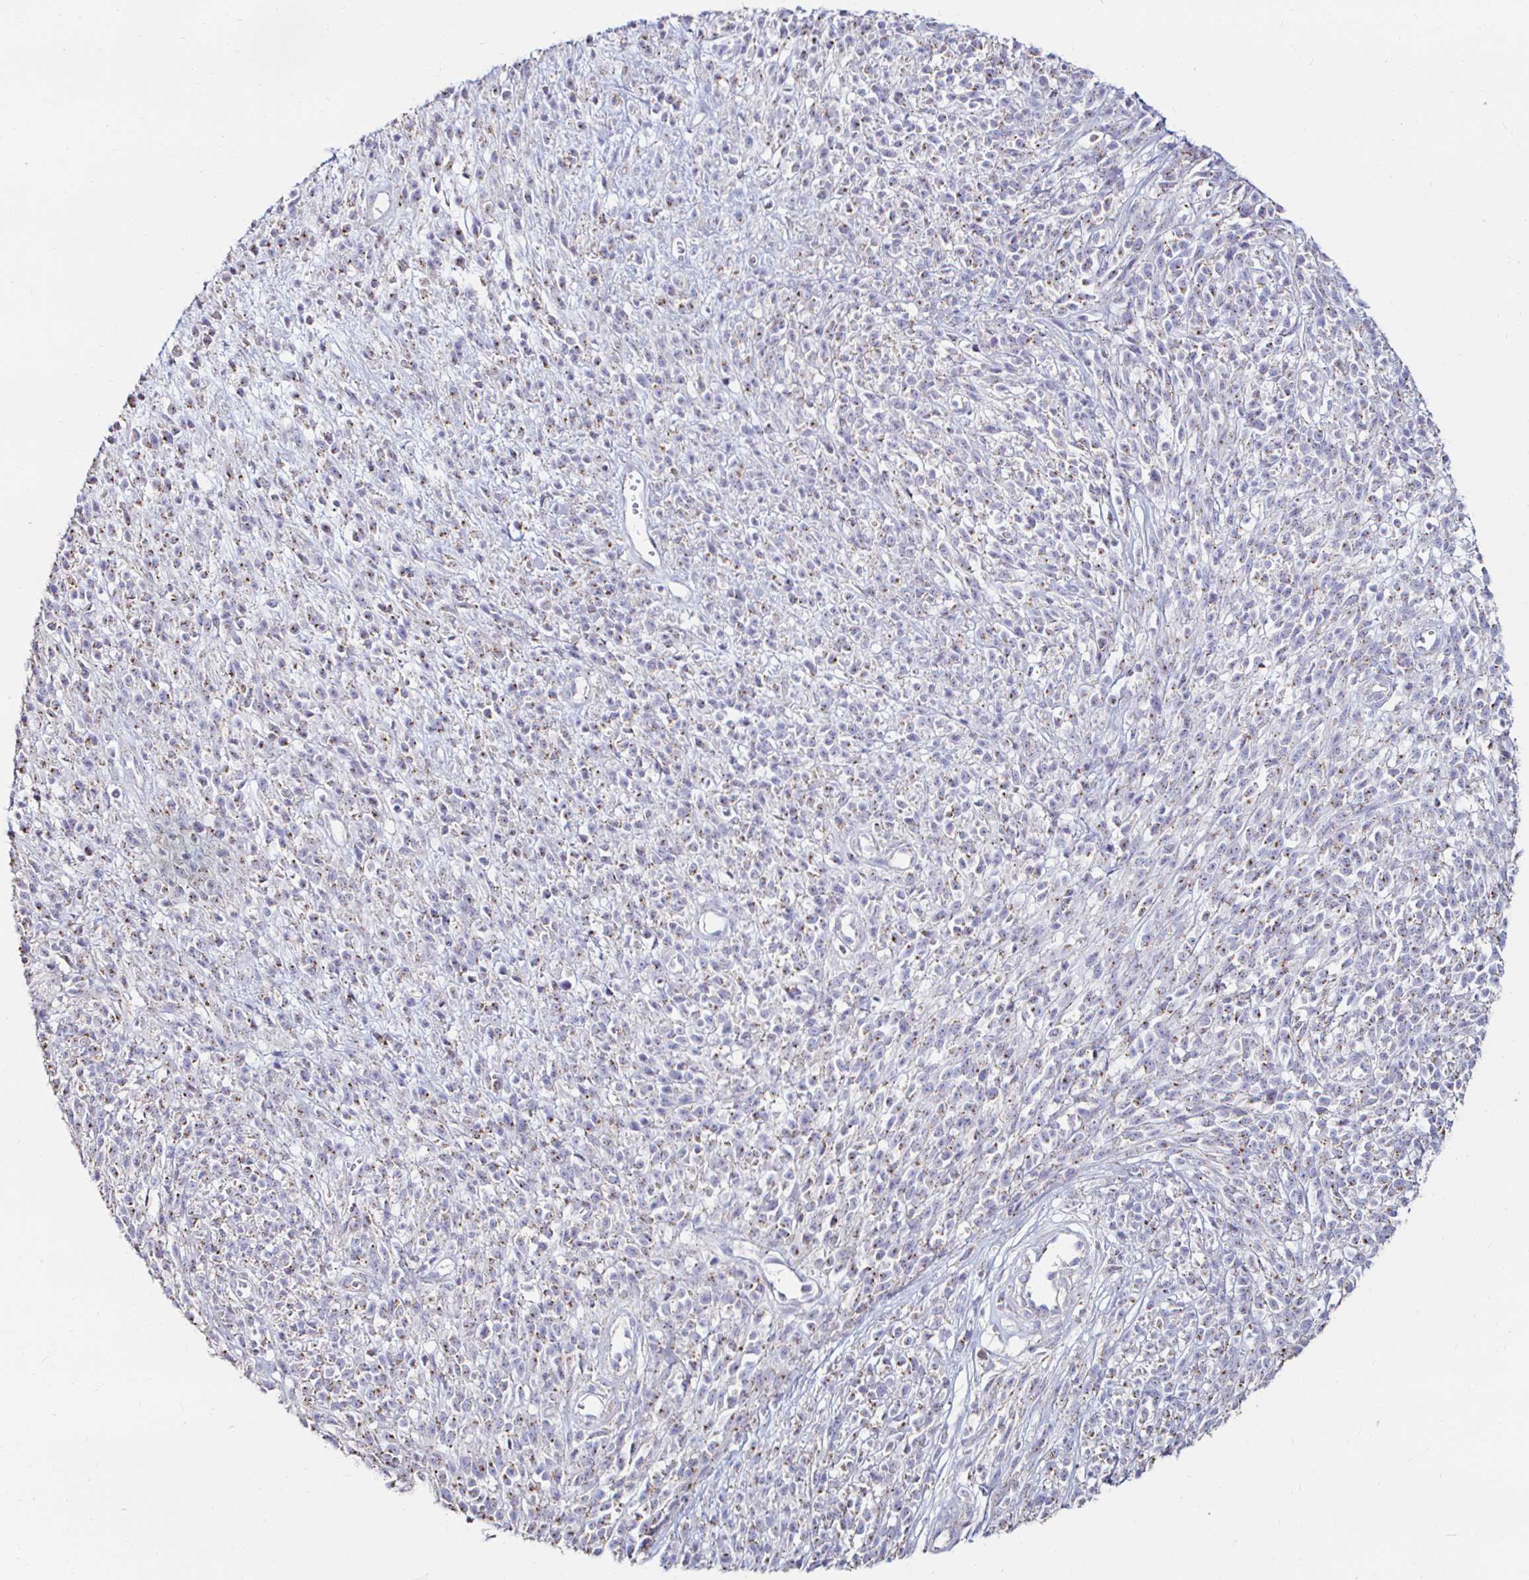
{"staining": {"intensity": "weak", "quantity": "25%-75%", "location": "cytoplasmic/membranous"}, "tissue": "melanoma", "cell_type": "Tumor cells", "image_type": "cancer", "snomed": [{"axis": "morphology", "description": "Malignant melanoma, NOS"}, {"axis": "topography", "description": "Skin"}, {"axis": "topography", "description": "Skin of trunk"}], "caption": "Human melanoma stained for a protein (brown) displays weak cytoplasmic/membranous positive expression in about 25%-75% of tumor cells.", "gene": "GALNS", "patient": {"sex": "male", "age": 74}}